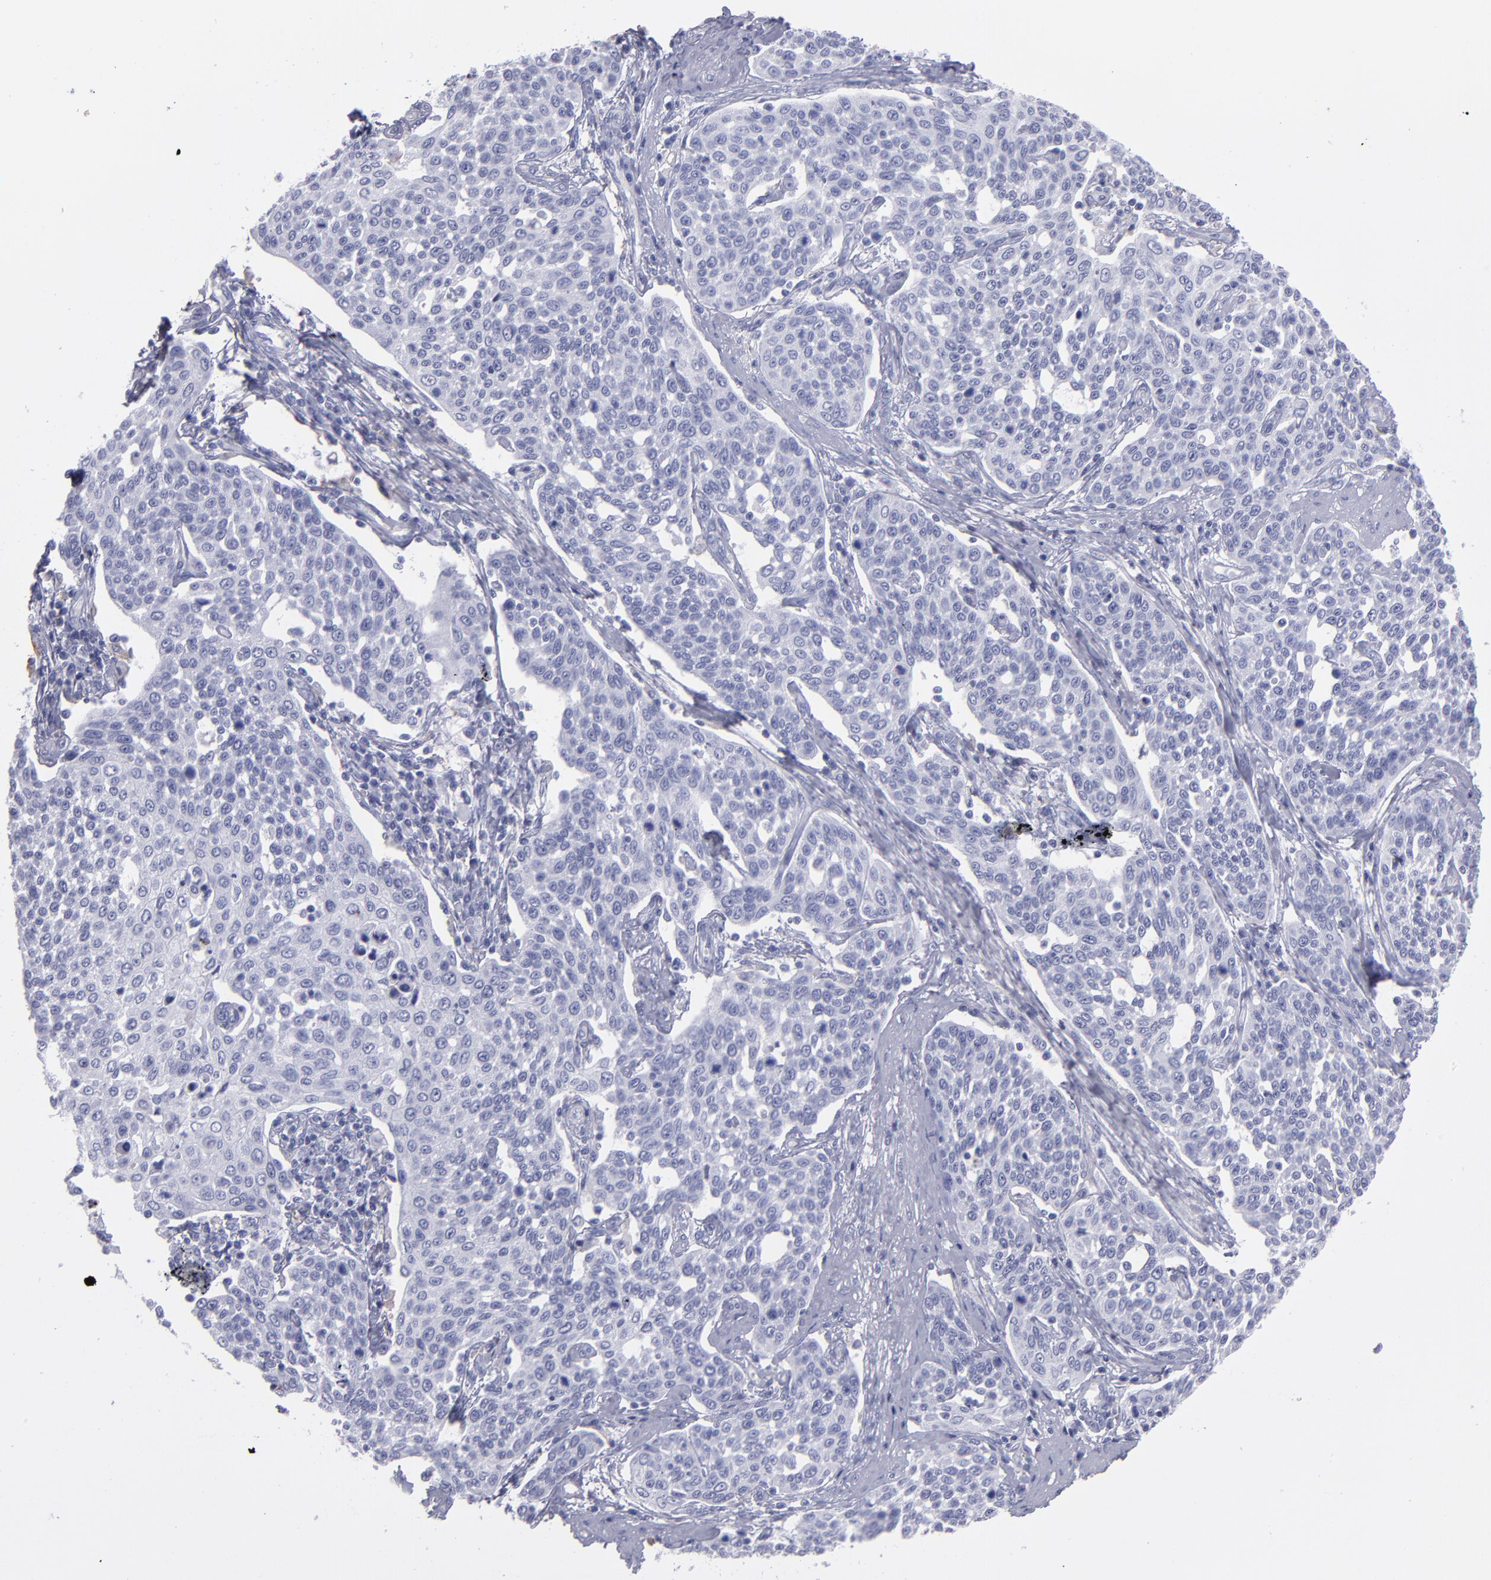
{"staining": {"intensity": "negative", "quantity": "none", "location": "none"}, "tissue": "cervical cancer", "cell_type": "Tumor cells", "image_type": "cancer", "snomed": [{"axis": "morphology", "description": "Squamous cell carcinoma, NOS"}, {"axis": "topography", "description": "Cervix"}], "caption": "An immunohistochemistry (IHC) micrograph of cervical cancer is shown. There is no staining in tumor cells of cervical cancer. Nuclei are stained in blue.", "gene": "MB", "patient": {"sex": "female", "age": 34}}